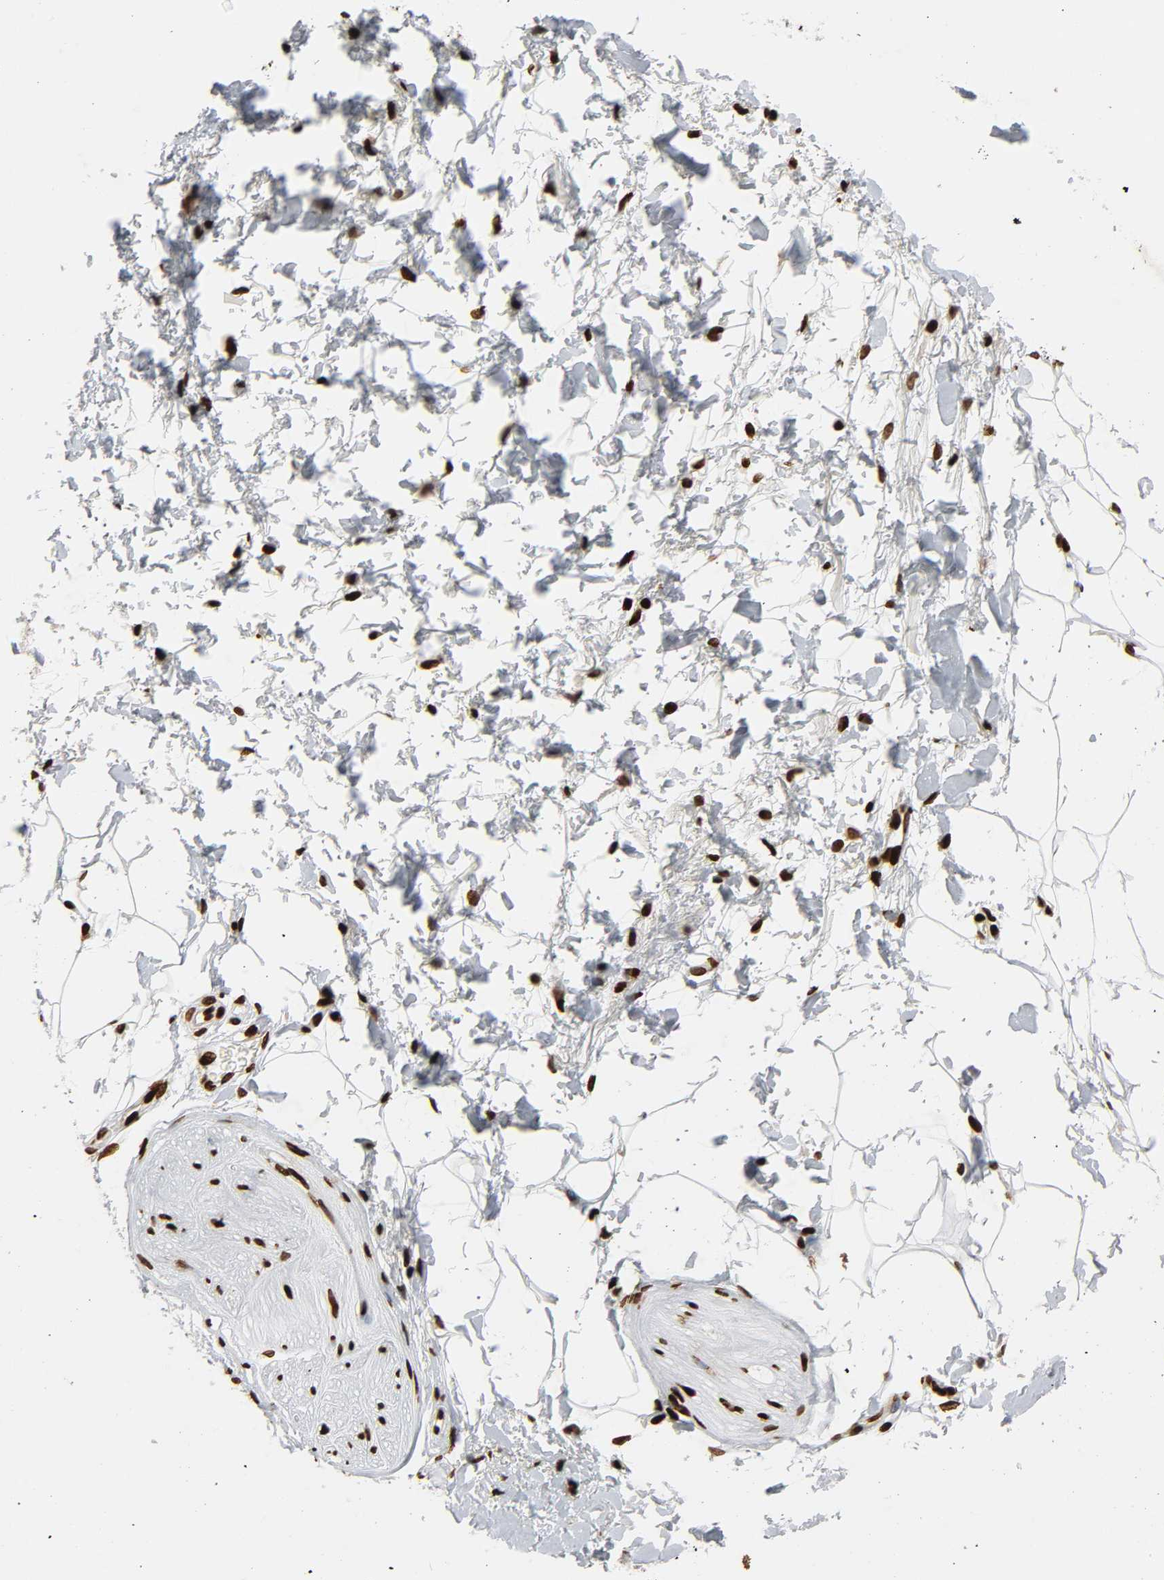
{"staining": {"intensity": "strong", "quantity": ">75%", "location": "nuclear"}, "tissue": "adipose tissue", "cell_type": "Adipocytes", "image_type": "normal", "snomed": [{"axis": "morphology", "description": "Normal tissue, NOS"}, {"axis": "topography", "description": "Soft tissue"}, {"axis": "topography", "description": "Peripheral nerve tissue"}], "caption": "Protein expression analysis of normal adipose tissue reveals strong nuclear staining in approximately >75% of adipocytes. Immunohistochemistry (ihc) stains the protein of interest in brown and the nuclei are stained blue.", "gene": "RXRA", "patient": {"sex": "female", "age": 71}}